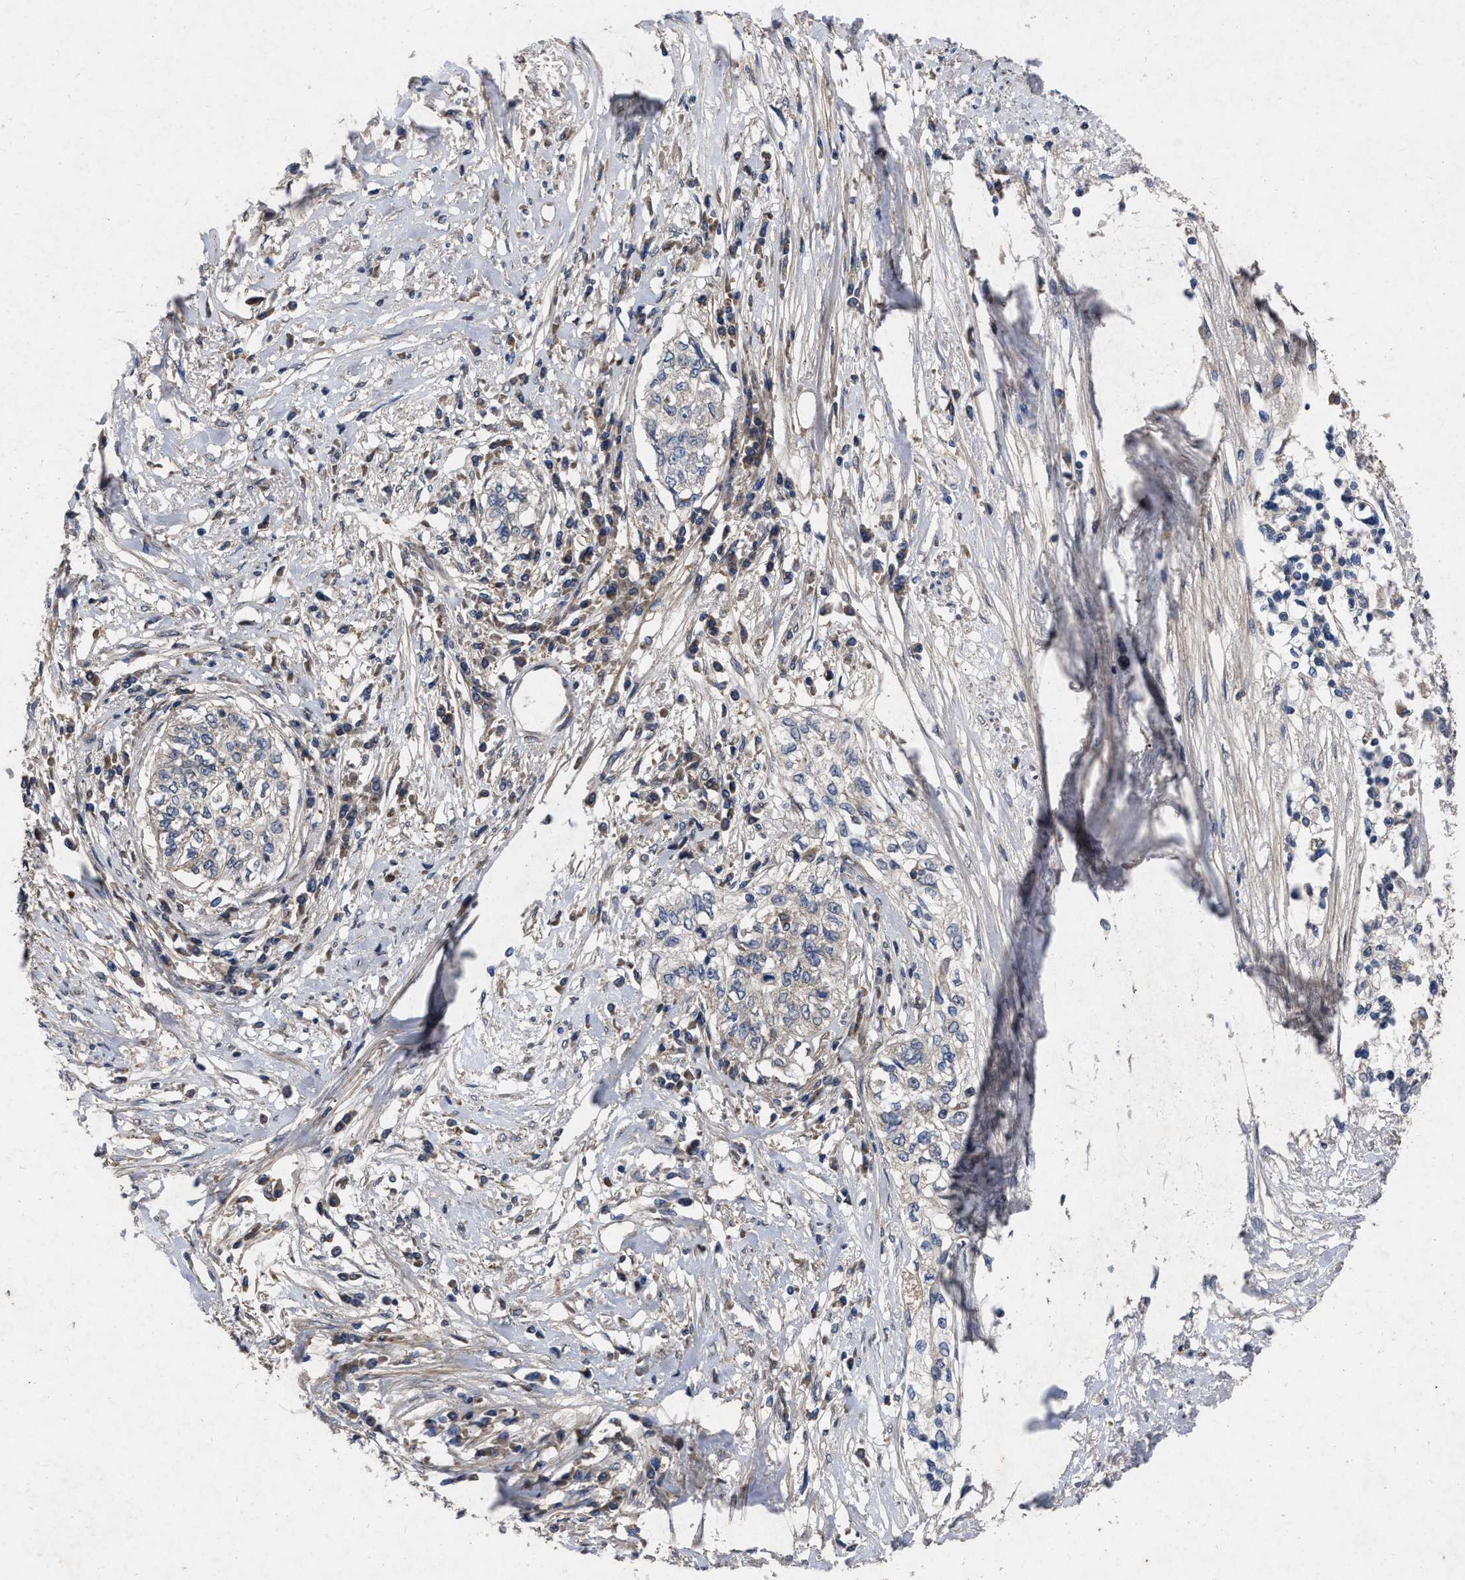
{"staining": {"intensity": "weak", "quantity": "<25%", "location": "cytoplasmic/membranous"}, "tissue": "cervical cancer", "cell_type": "Tumor cells", "image_type": "cancer", "snomed": [{"axis": "morphology", "description": "Squamous cell carcinoma, NOS"}, {"axis": "topography", "description": "Cervix"}], "caption": "High power microscopy micrograph of an IHC image of squamous cell carcinoma (cervical), revealing no significant staining in tumor cells.", "gene": "CDKN2C", "patient": {"sex": "female", "age": 57}}